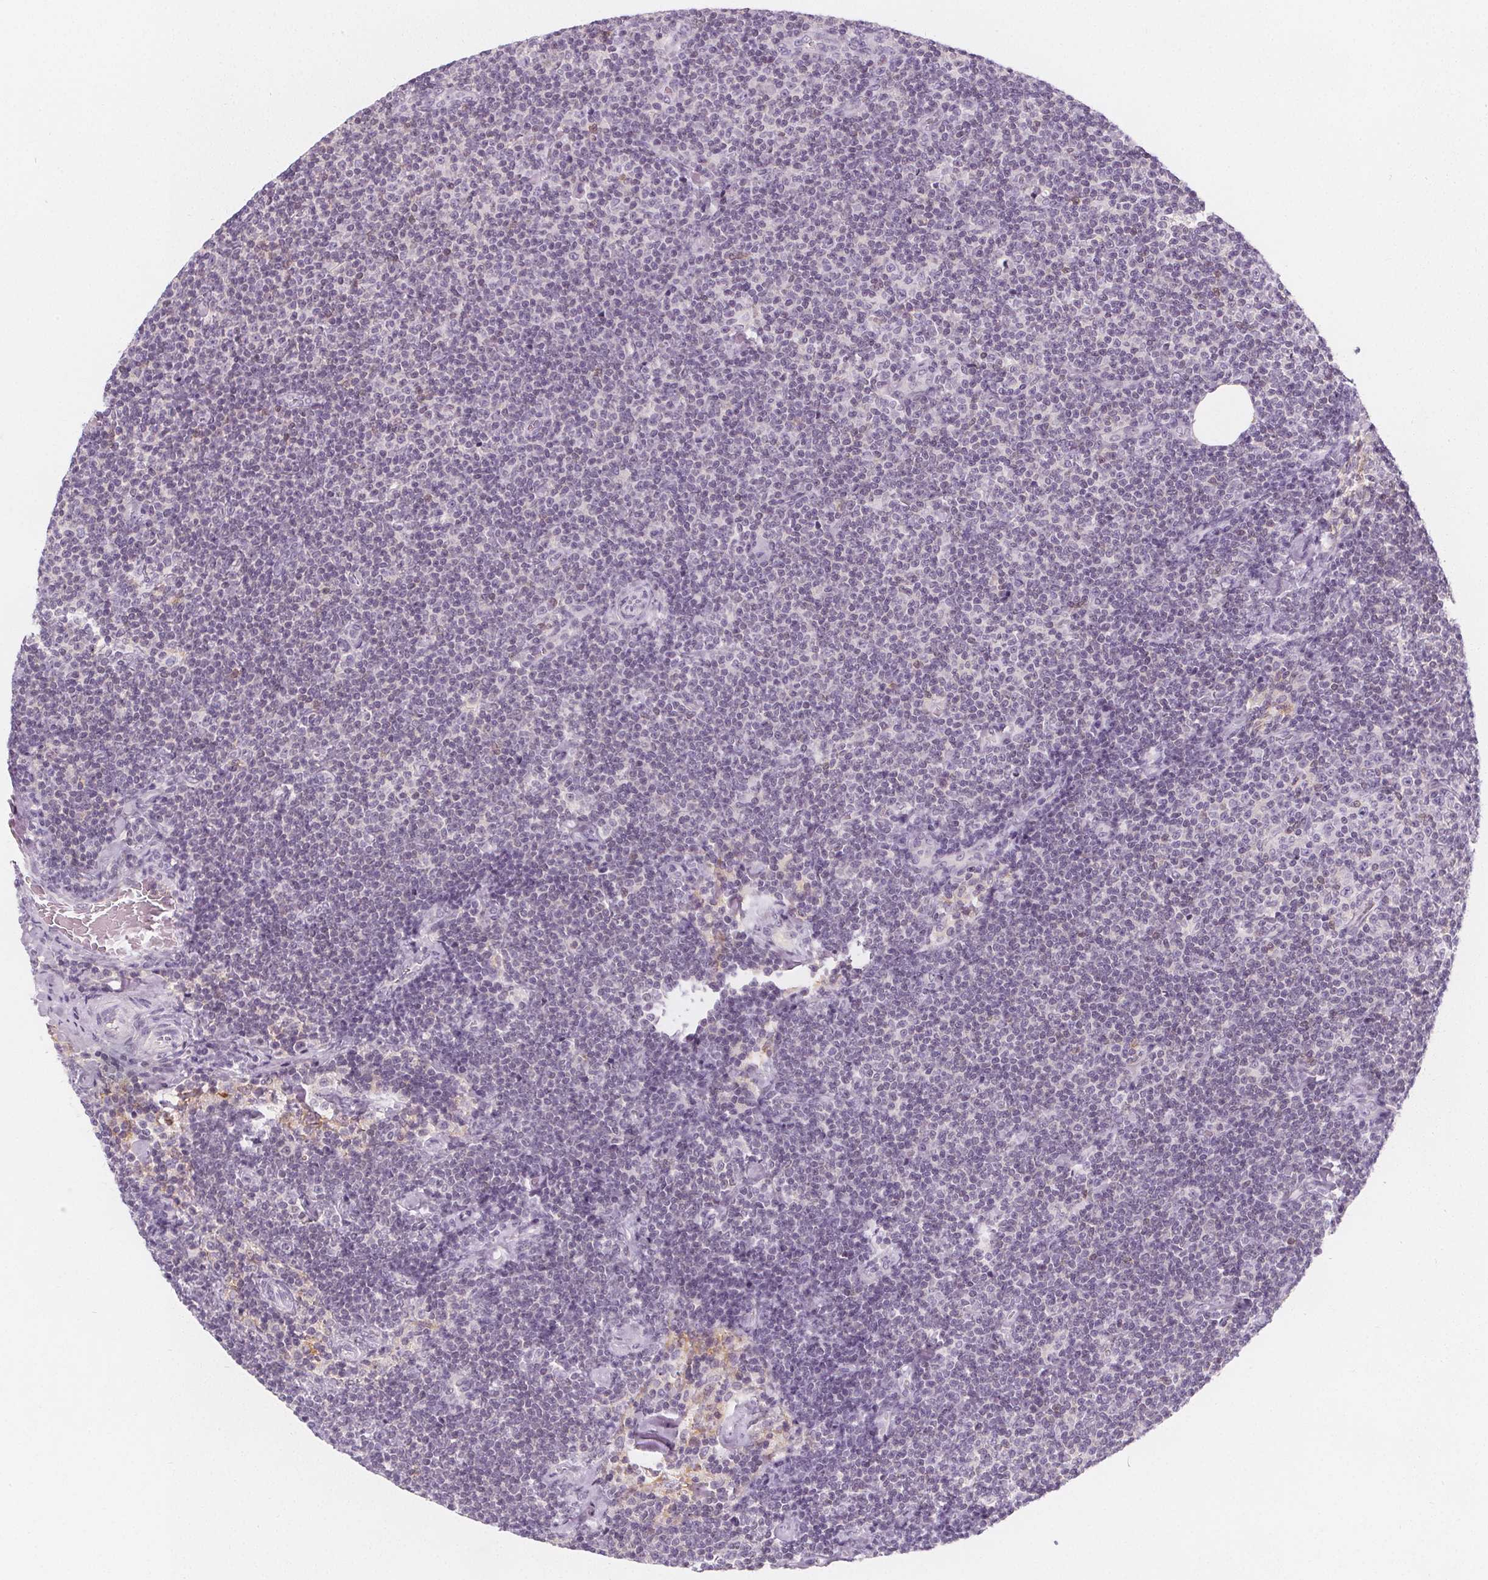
{"staining": {"intensity": "negative", "quantity": "none", "location": "none"}, "tissue": "lymphoma", "cell_type": "Tumor cells", "image_type": "cancer", "snomed": [{"axis": "morphology", "description": "Malignant lymphoma, non-Hodgkin's type, Low grade"}, {"axis": "topography", "description": "Lymph node"}], "caption": "Tumor cells are negative for protein expression in human lymphoma.", "gene": "UGP2", "patient": {"sex": "male", "age": 81}}